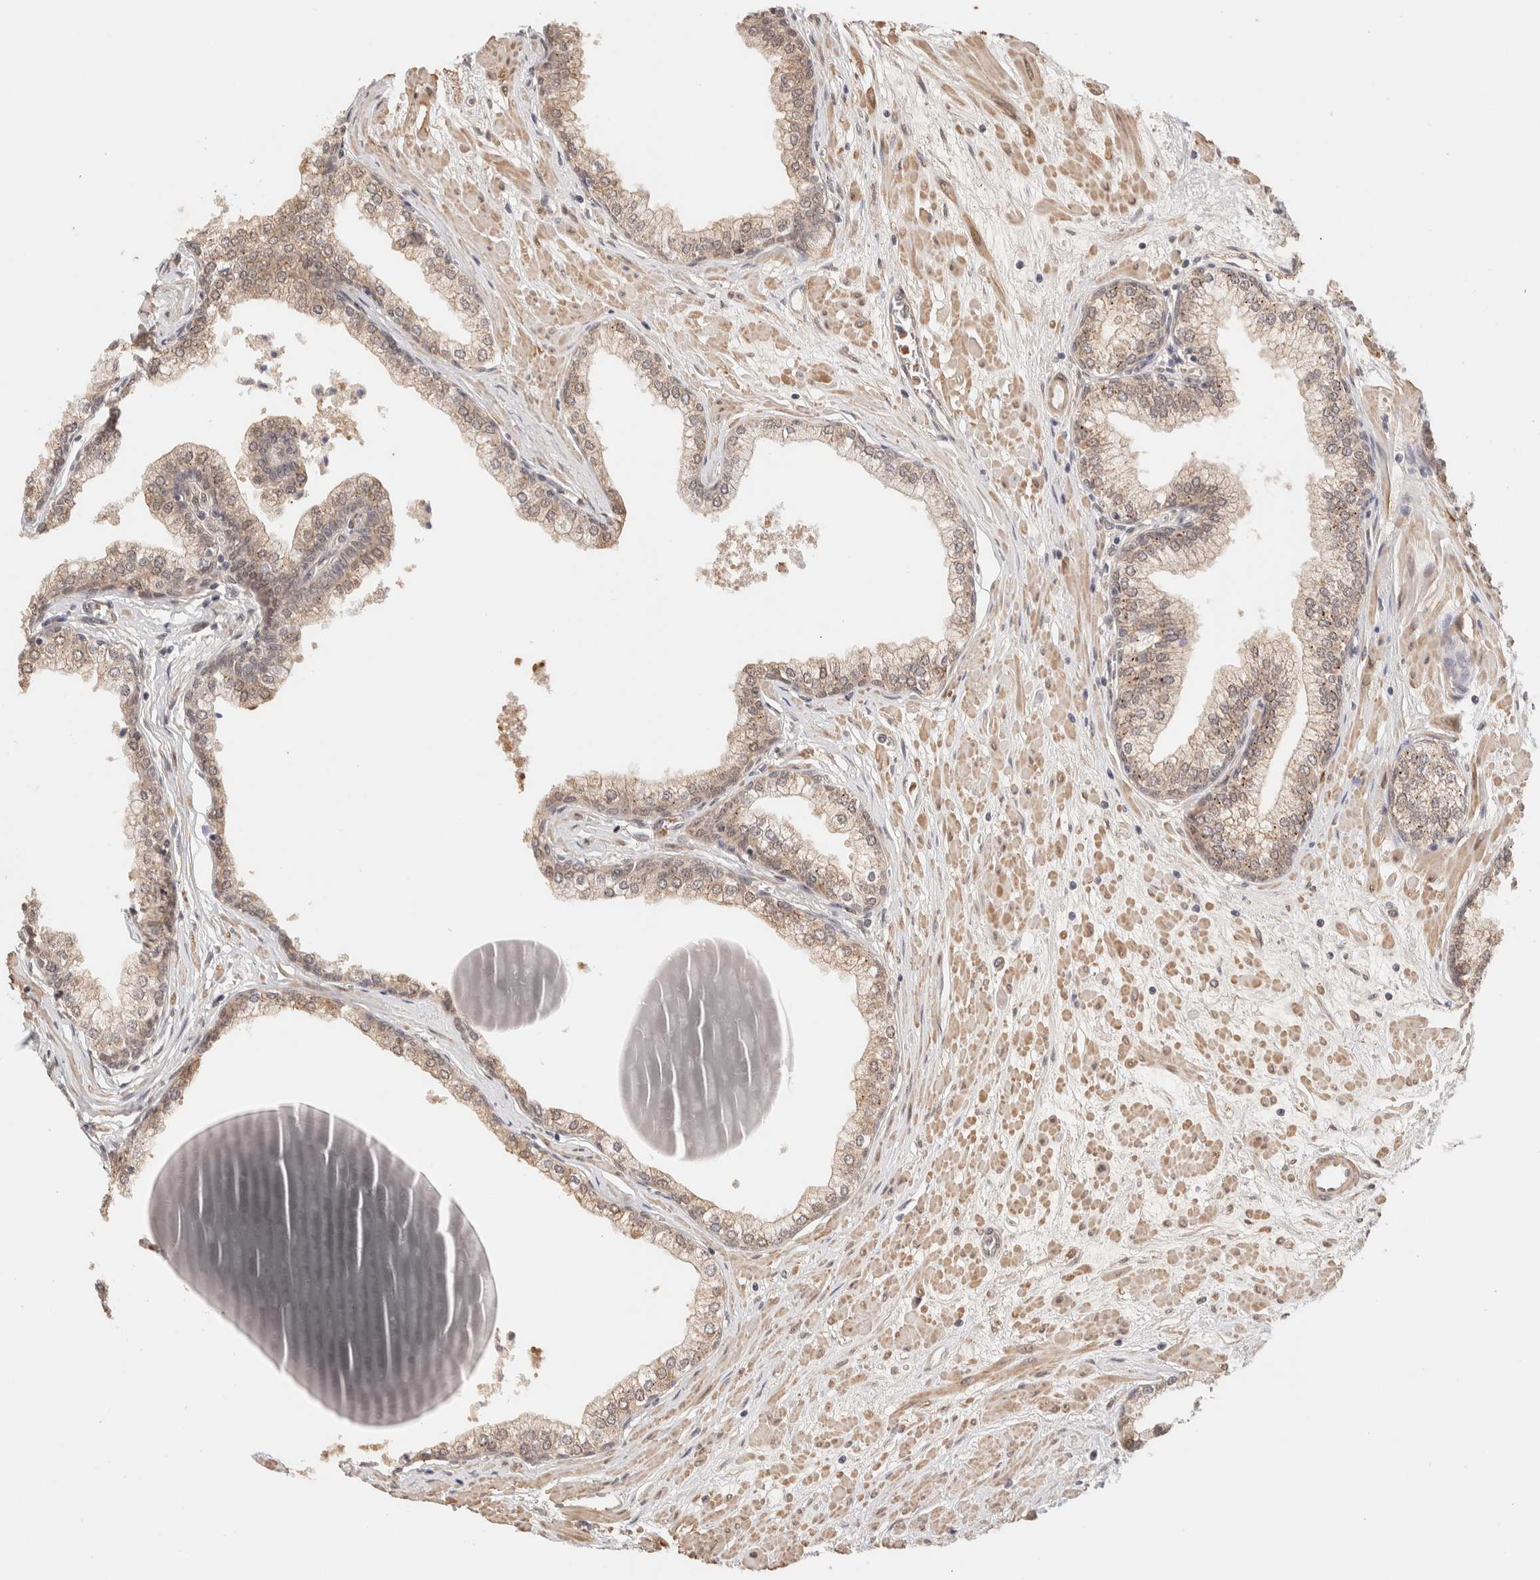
{"staining": {"intensity": "weak", "quantity": ">75%", "location": "cytoplasmic/membranous"}, "tissue": "prostate", "cell_type": "Glandular cells", "image_type": "normal", "snomed": [{"axis": "morphology", "description": "Normal tissue, NOS"}, {"axis": "morphology", "description": "Urothelial carcinoma, Low grade"}, {"axis": "topography", "description": "Urinary bladder"}, {"axis": "topography", "description": "Prostate"}], "caption": "High-magnification brightfield microscopy of unremarkable prostate stained with DAB (brown) and counterstained with hematoxylin (blue). glandular cells exhibit weak cytoplasmic/membranous positivity is seen in about>75% of cells.", "gene": "BRPF3", "patient": {"sex": "male", "age": 60}}